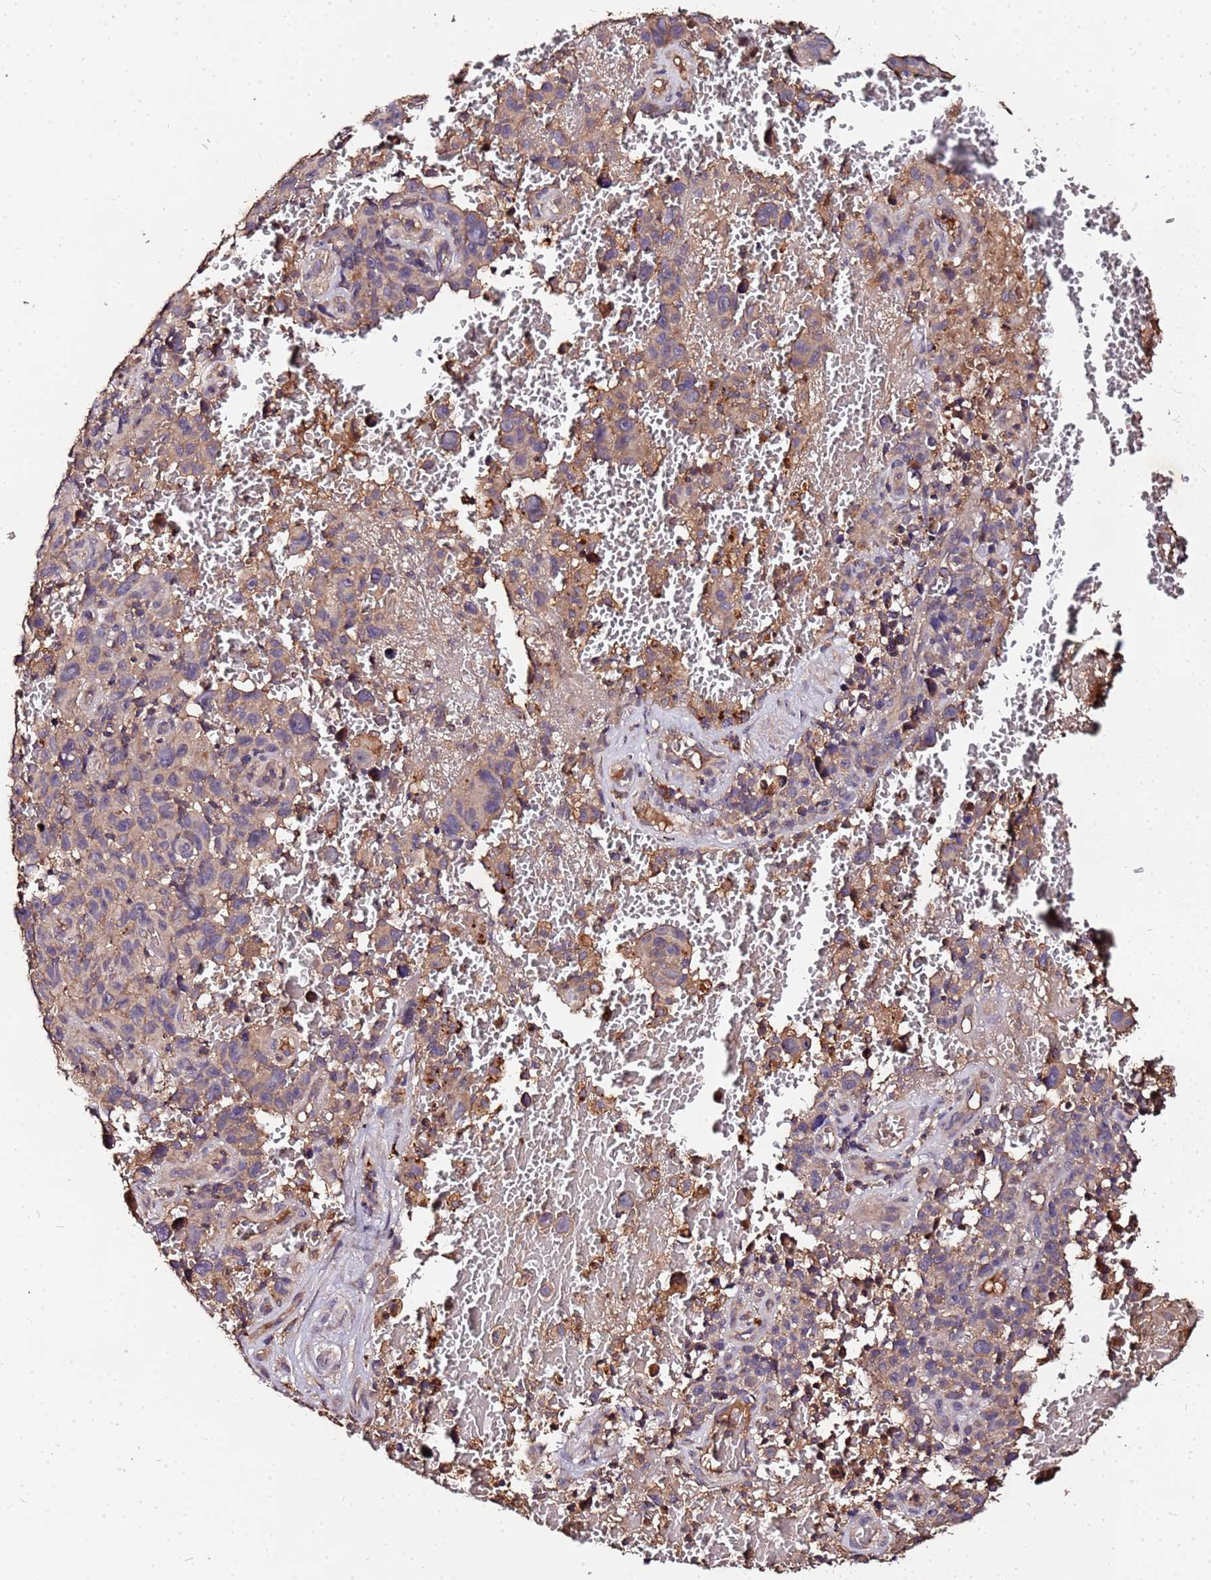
{"staining": {"intensity": "weak", "quantity": ">75%", "location": "cytoplasmic/membranous"}, "tissue": "melanoma", "cell_type": "Tumor cells", "image_type": "cancer", "snomed": [{"axis": "morphology", "description": "Malignant melanoma, NOS"}, {"axis": "topography", "description": "Skin"}], "caption": "Immunohistochemical staining of melanoma shows low levels of weak cytoplasmic/membranous protein expression in approximately >75% of tumor cells.", "gene": "MTERF1", "patient": {"sex": "female", "age": 82}}